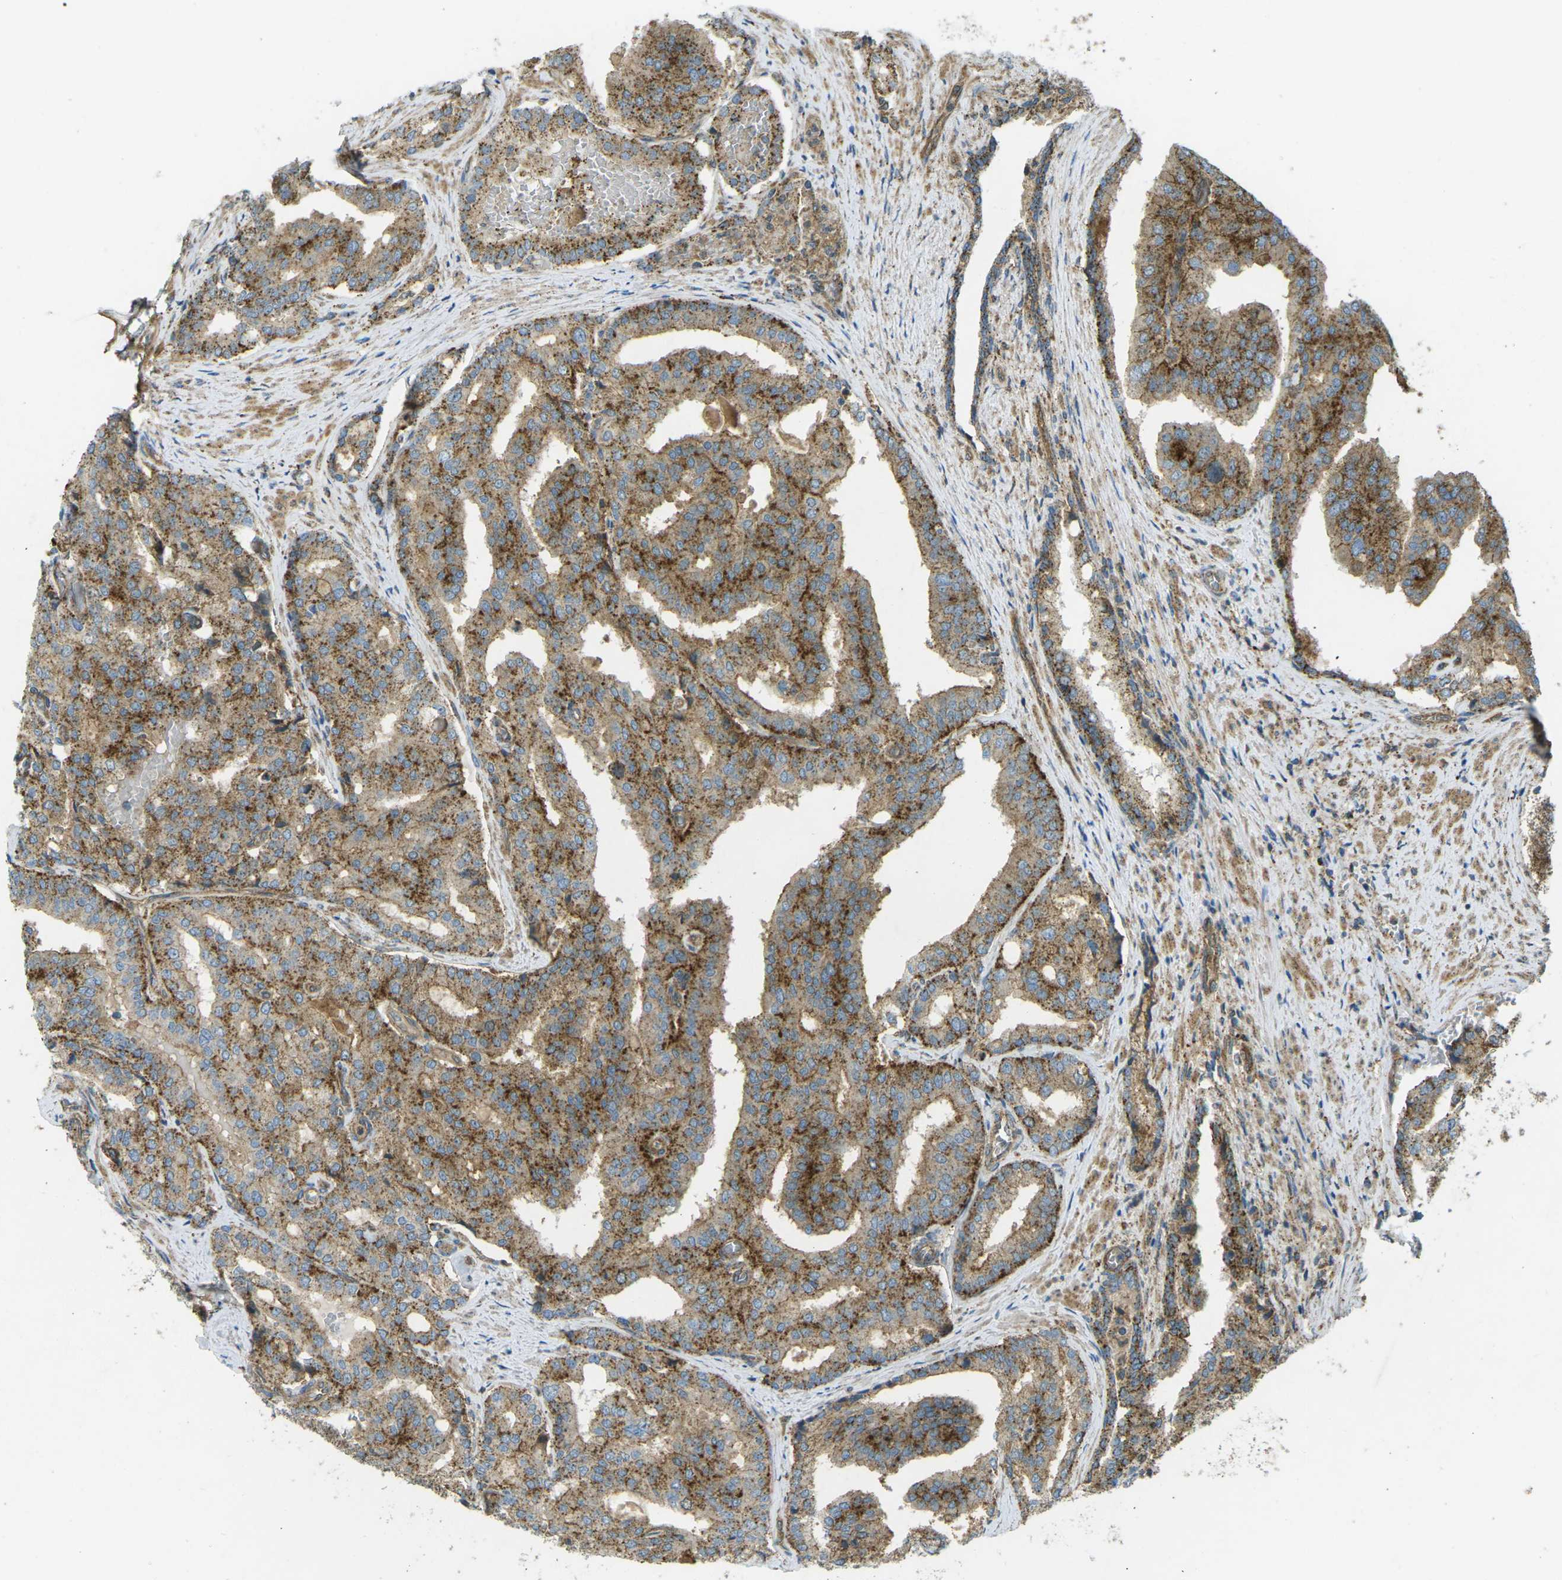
{"staining": {"intensity": "moderate", "quantity": ">75%", "location": "cytoplasmic/membranous"}, "tissue": "prostate cancer", "cell_type": "Tumor cells", "image_type": "cancer", "snomed": [{"axis": "morphology", "description": "Adenocarcinoma, High grade"}, {"axis": "topography", "description": "Prostate"}], "caption": "An immunohistochemistry micrograph of tumor tissue is shown. Protein staining in brown shows moderate cytoplasmic/membranous positivity in prostate cancer within tumor cells.", "gene": "CHMP3", "patient": {"sex": "male", "age": 50}}